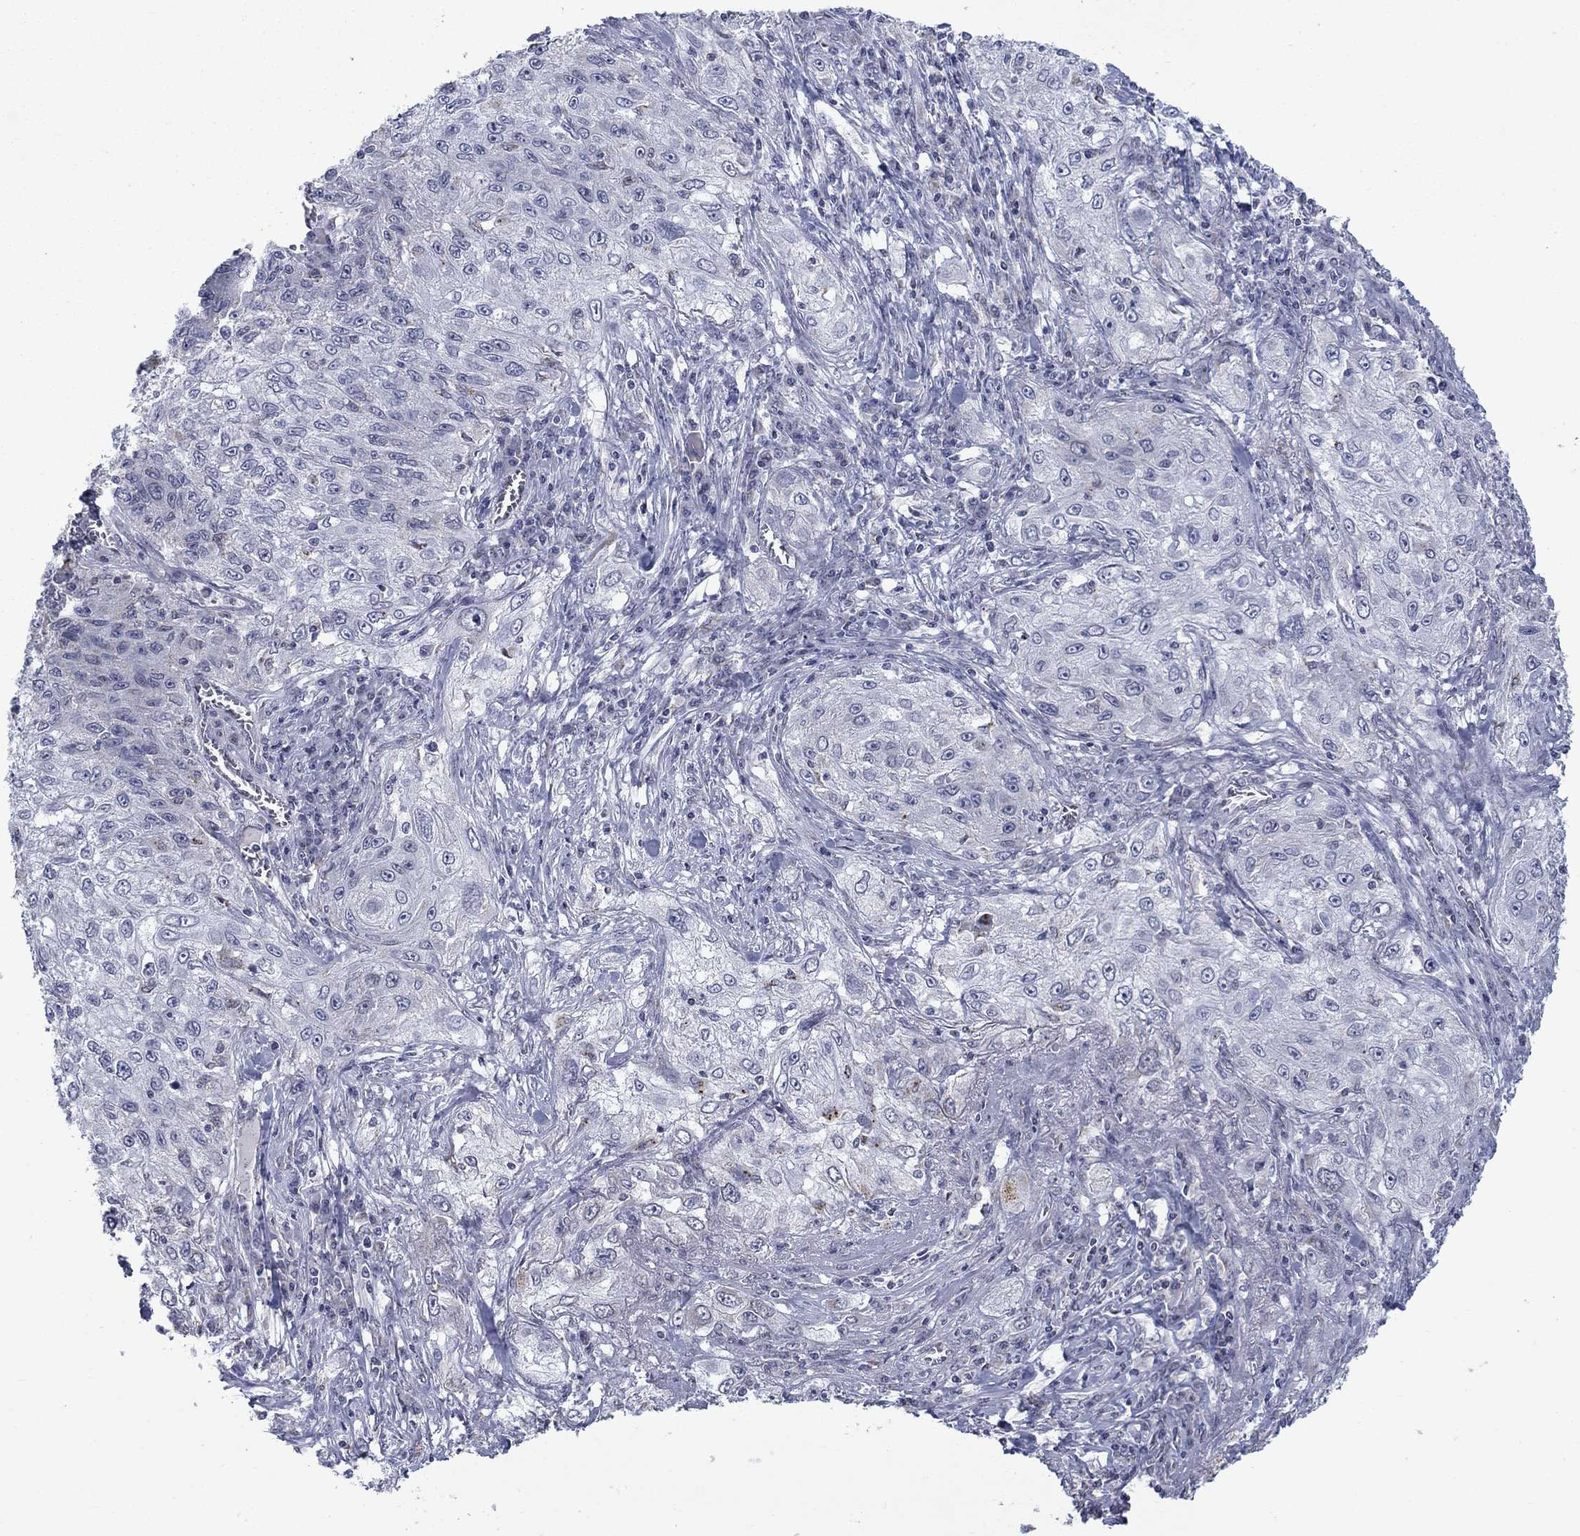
{"staining": {"intensity": "negative", "quantity": "none", "location": "none"}, "tissue": "lung cancer", "cell_type": "Tumor cells", "image_type": "cancer", "snomed": [{"axis": "morphology", "description": "Squamous cell carcinoma, NOS"}, {"axis": "topography", "description": "Lung"}], "caption": "Tumor cells show no significant staining in lung cancer.", "gene": "KCNJ16", "patient": {"sex": "female", "age": 69}}